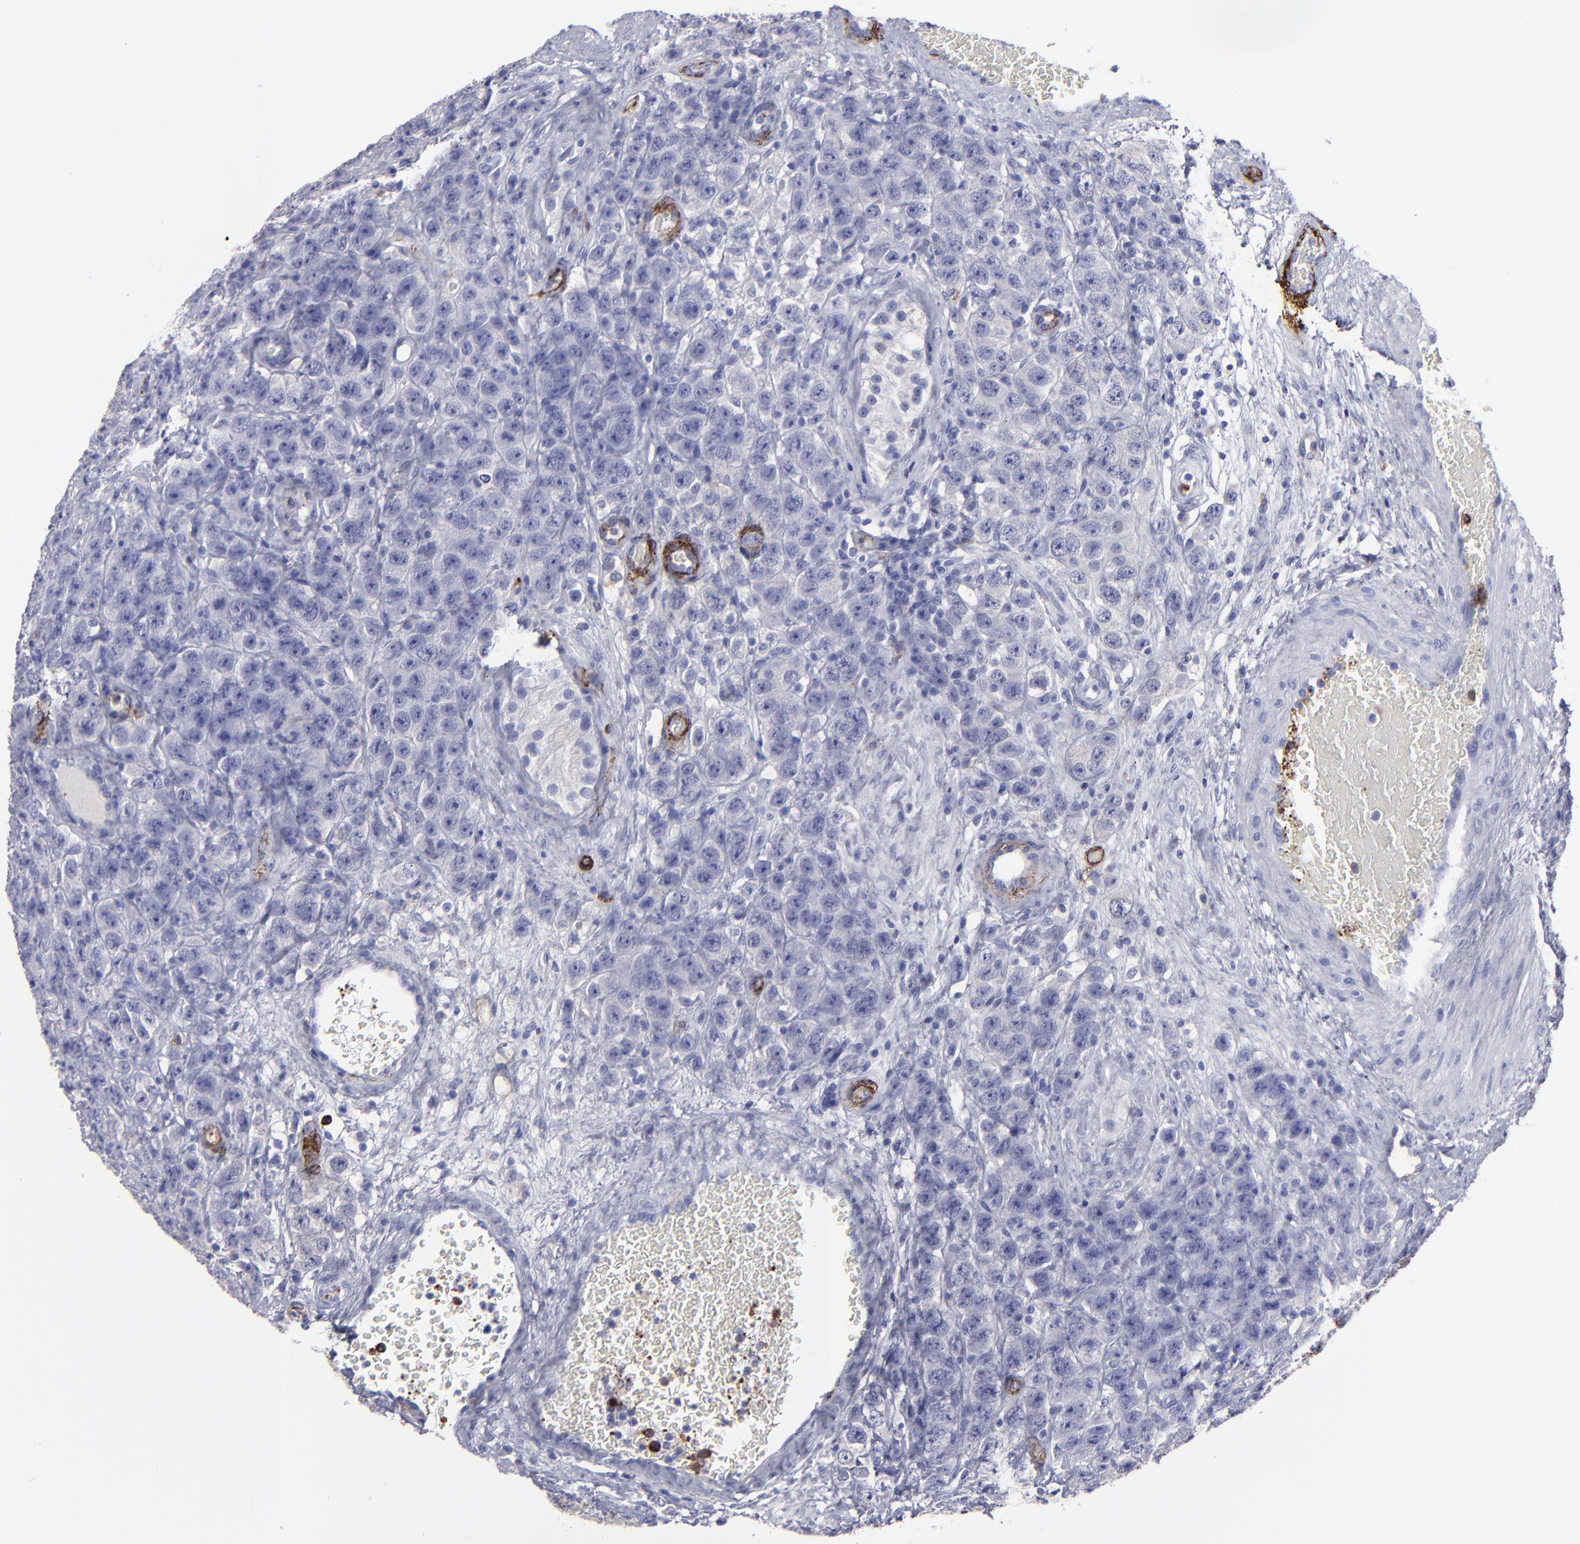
{"staining": {"intensity": "negative", "quantity": "none", "location": "none"}, "tissue": "testis cancer", "cell_type": "Tumor cells", "image_type": "cancer", "snomed": [{"axis": "morphology", "description": "Seminoma, NOS"}, {"axis": "topography", "description": "Testis"}], "caption": "The histopathology image reveals no significant expression in tumor cells of testis seminoma.", "gene": "CD36", "patient": {"sex": "male", "age": 52}}